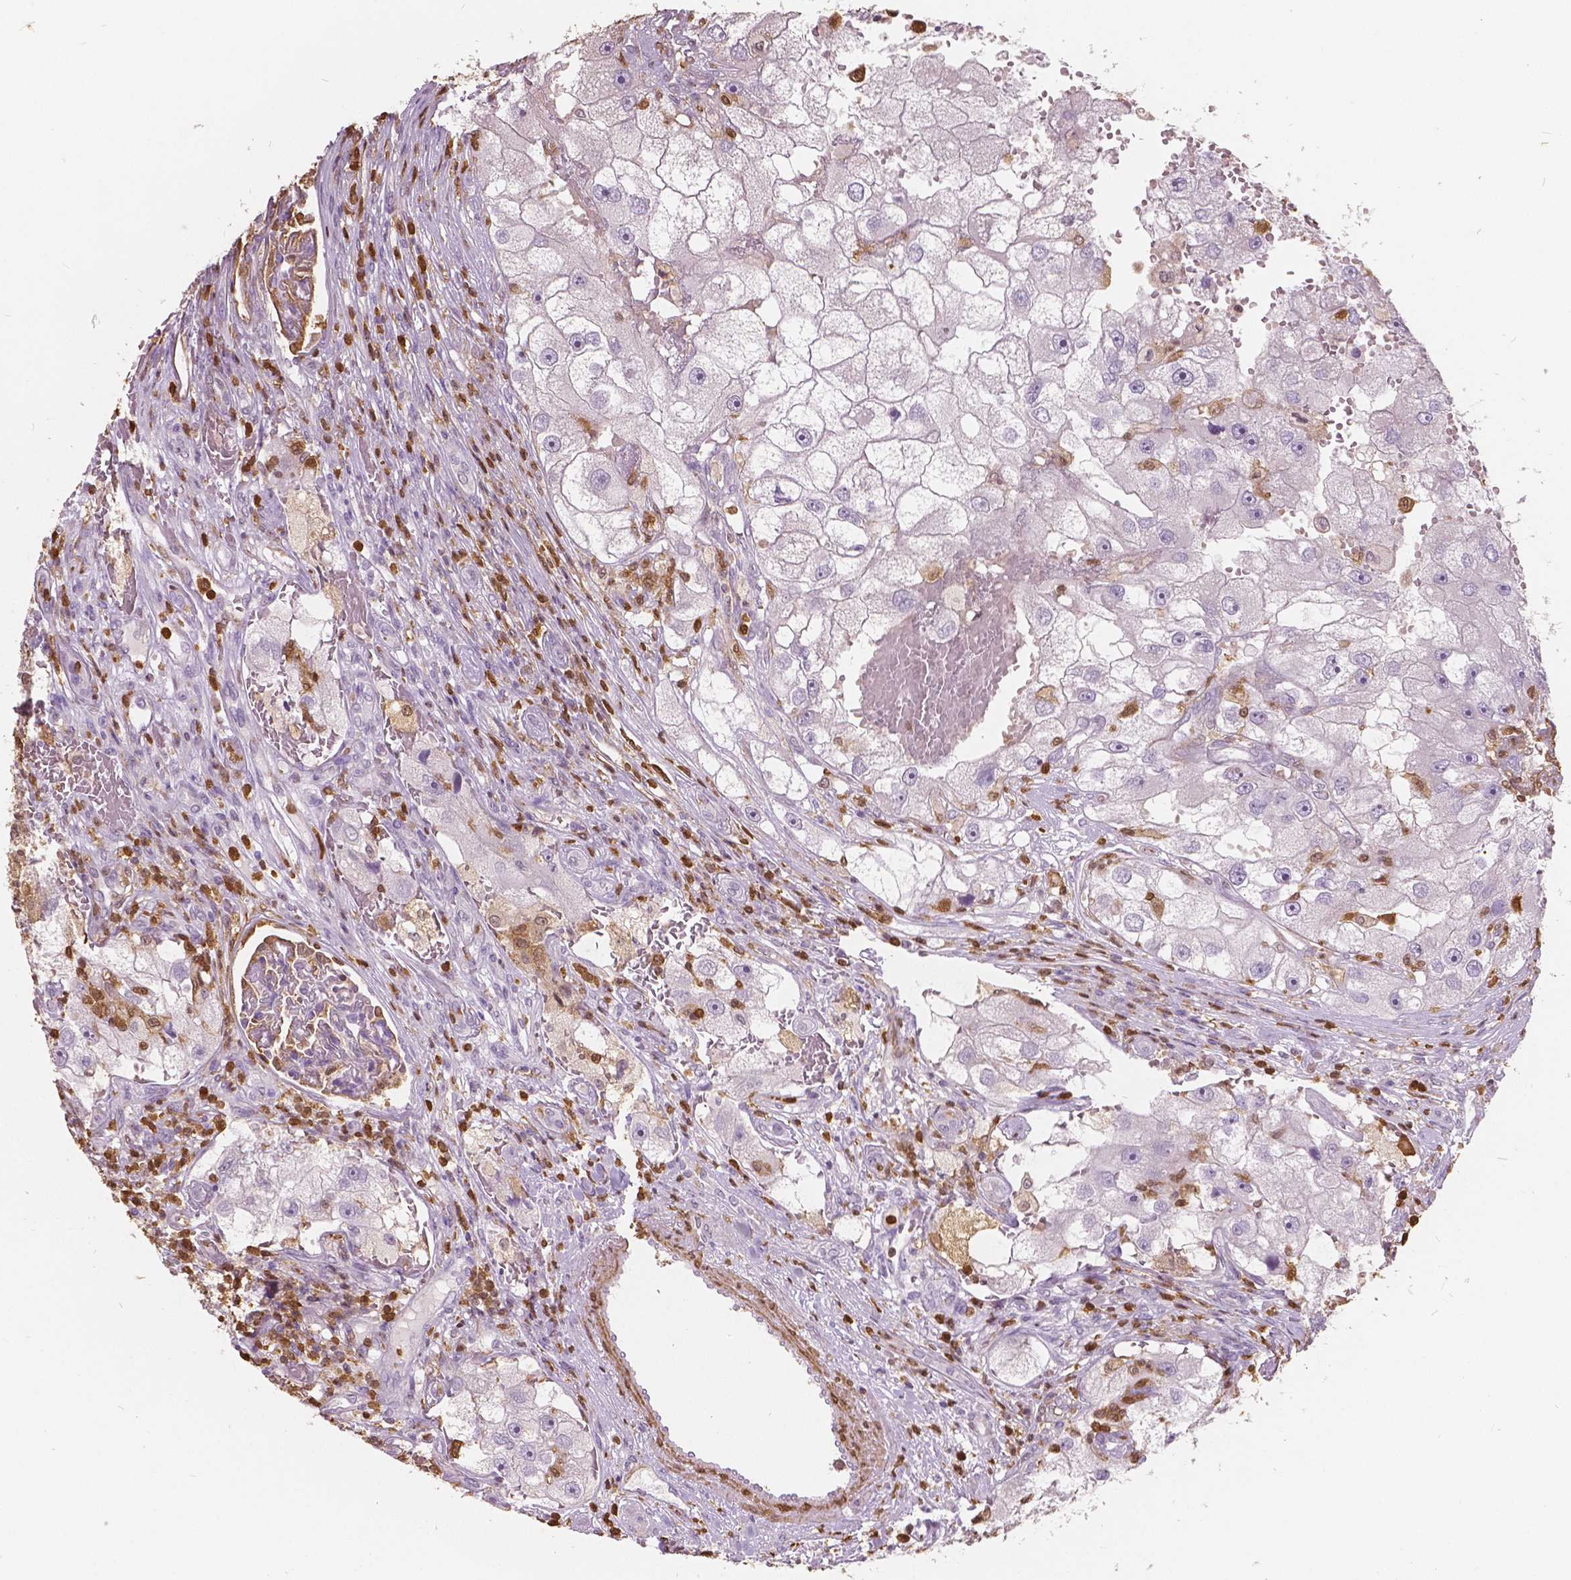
{"staining": {"intensity": "negative", "quantity": "none", "location": "none"}, "tissue": "renal cancer", "cell_type": "Tumor cells", "image_type": "cancer", "snomed": [{"axis": "morphology", "description": "Adenocarcinoma, NOS"}, {"axis": "topography", "description": "Kidney"}], "caption": "Immunohistochemical staining of human renal adenocarcinoma displays no significant expression in tumor cells.", "gene": "S100A4", "patient": {"sex": "male", "age": 63}}